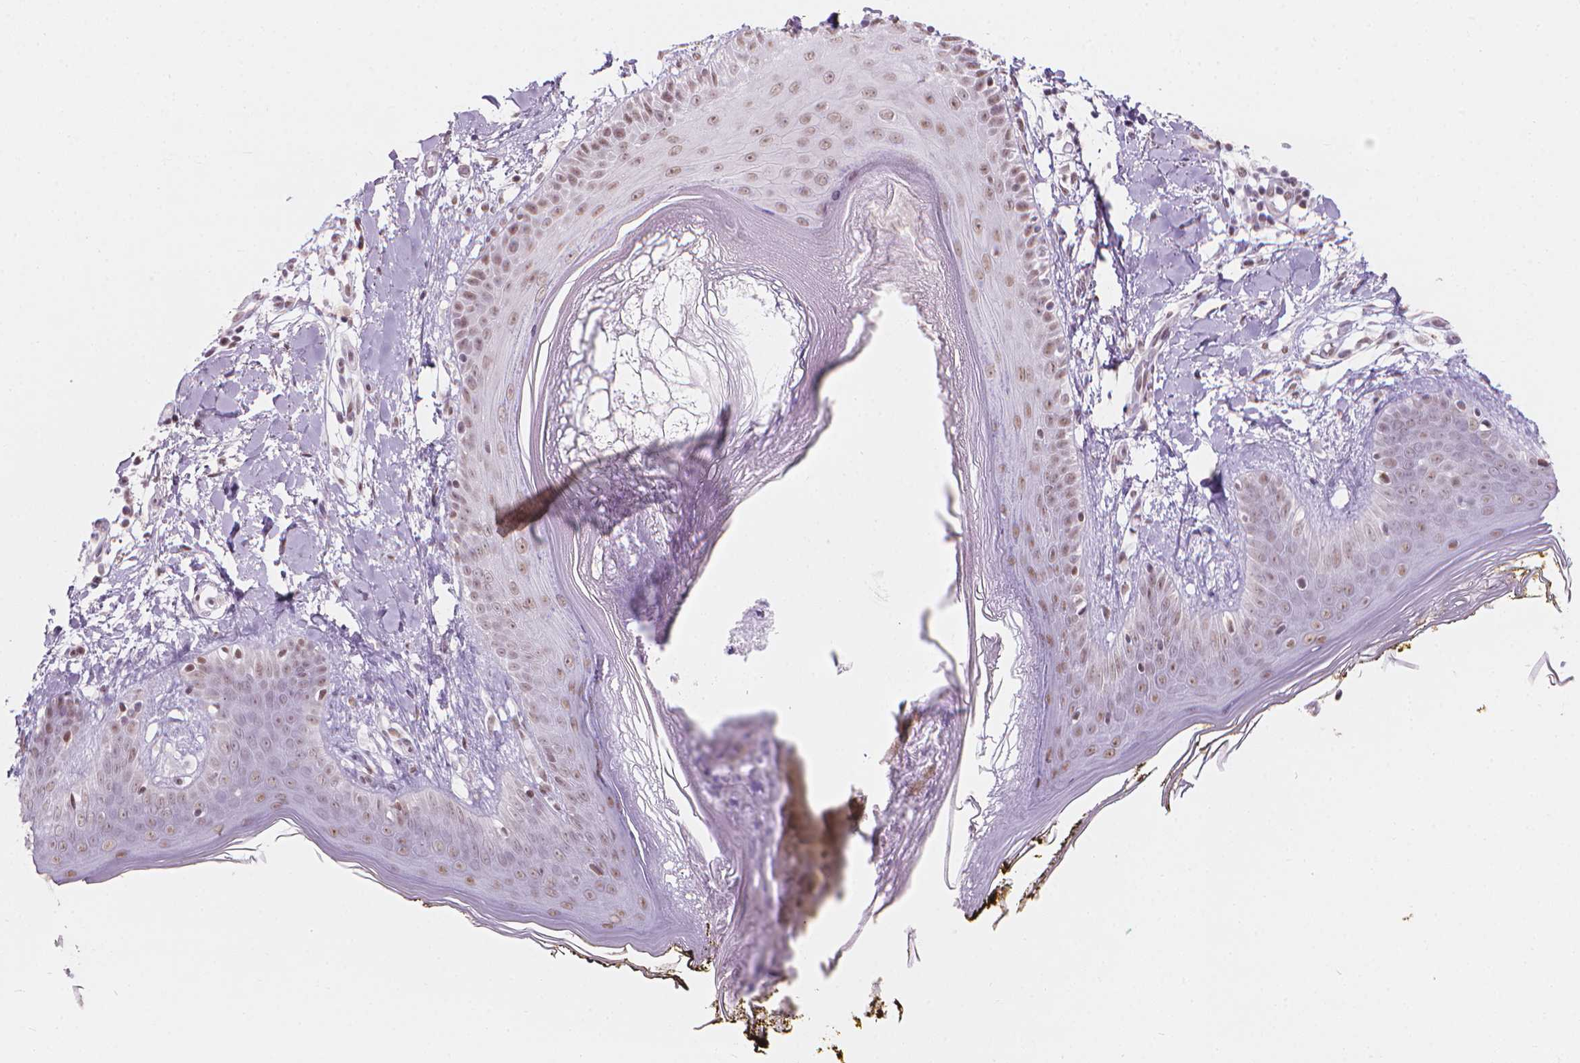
{"staining": {"intensity": "weak", "quantity": ">75%", "location": "nuclear"}, "tissue": "skin", "cell_type": "Fibroblasts", "image_type": "normal", "snomed": [{"axis": "morphology", "description": "Normal tissue, NOS"}, {"axis": "topography", "description": "Skin"}], "caption": "DAB (3,3'-diaminobenzidine) immunohistochemical staining of normal skin displays weak nuclear protein expression in approximately >75% of fibroblasts.", "gene": "PIAS2", "patient": {"sex": "female", "age": 34}}